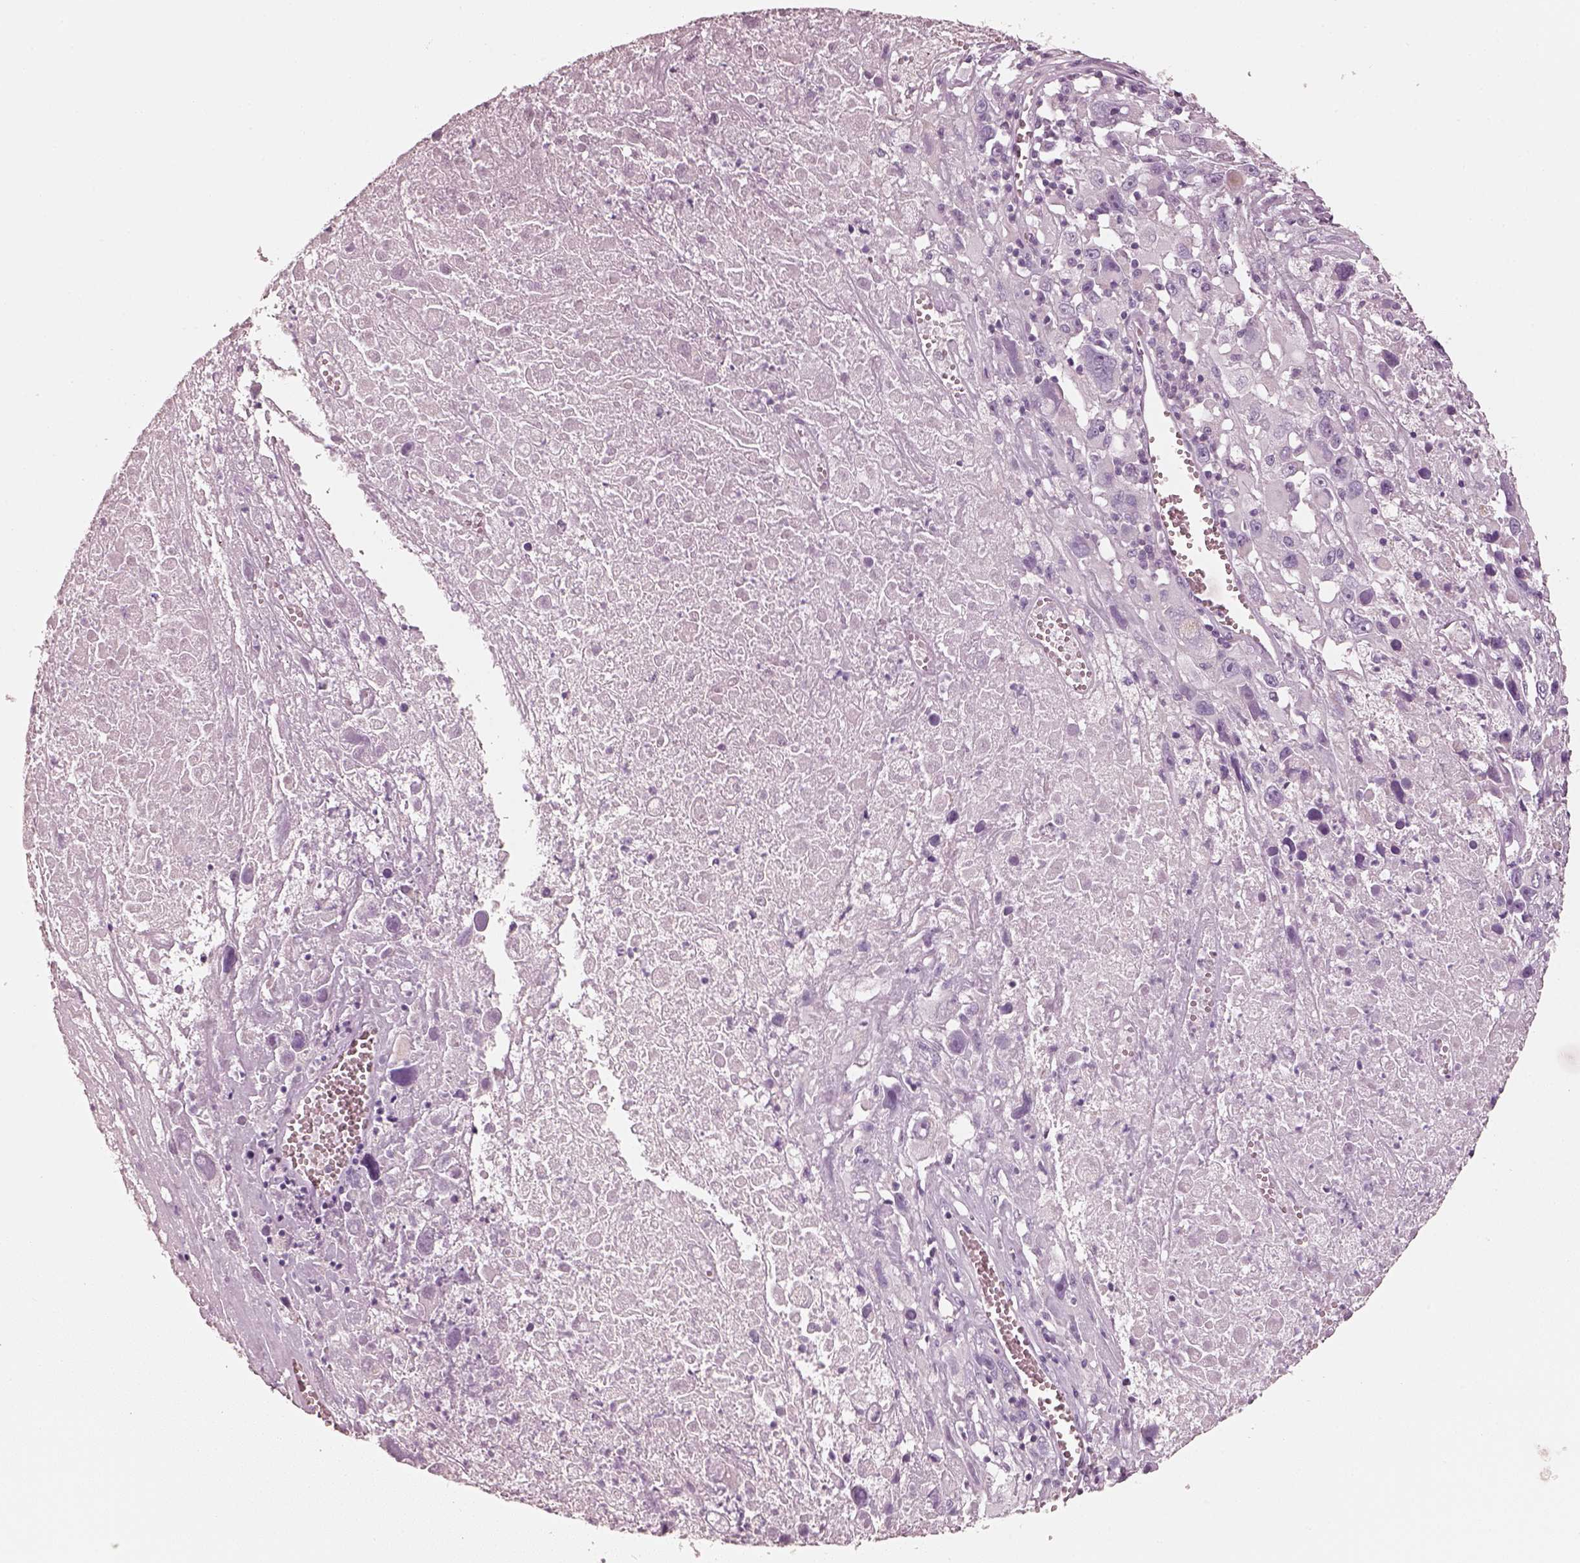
{"staining": {"intensity": "negative", "quantity": "none", "location": "none"}, "tissue": "melanoma", "cell_type": "Tumor cells", "image_type": "cancer", "snomed": [{"axis": "morphology", "description": "Malignant melanoma, Metastatic site"}, {"axis": "topography", "description": "Lymph node"}], "caption": "Immunohistochemical staining of malignant melanoma (metastatic site) demonstrates no significant staining in tumor cells. (Immunohistochemistry (ihc), brightfield microscopy, high magnification).", "gene": "R3HDML", "patient": {"sex": "male", "age": 50}}